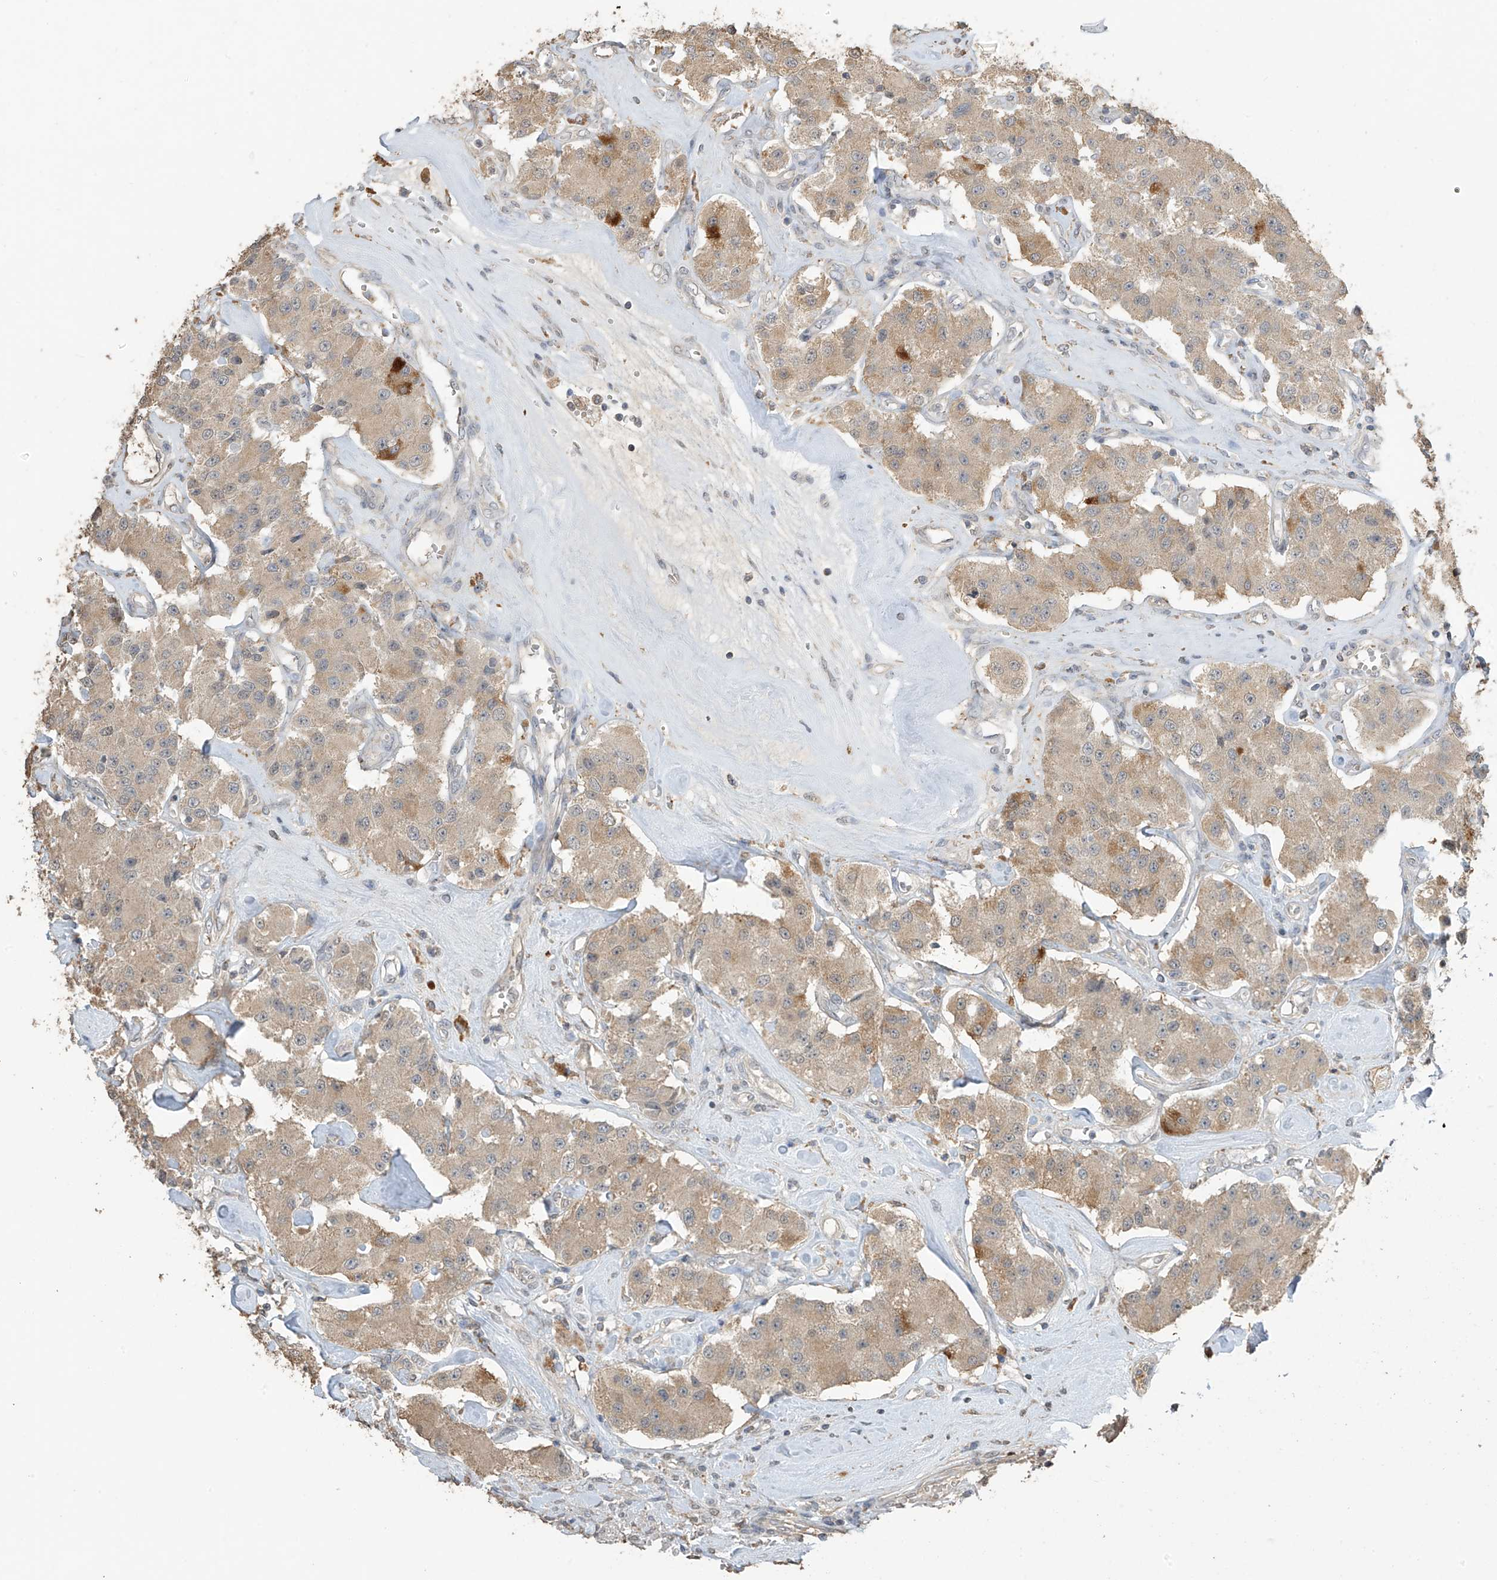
{"staining": {"intensity": "weak", "quantity": ">75%", "location": "cytoplasmic/membranous"}, "tissue": "carcinoid", "cell_type": "Tumor cells", "image_type": "cancer", "snomed": [{"axis": "morphology", "description": "Carcinoid, malignant, NOS"}, {"axis": "topography", "description": "Pancreas"}], "caption": "DAB (3,3'-diaminobenzidine) immunohistochemical staining of malignant carcinoid exhibits weak cytoplasmic/membranous protein staining in about >75% of tumor cells.", "gene": "SLFN14", "patient": {"sex": "male", "age": 41}}